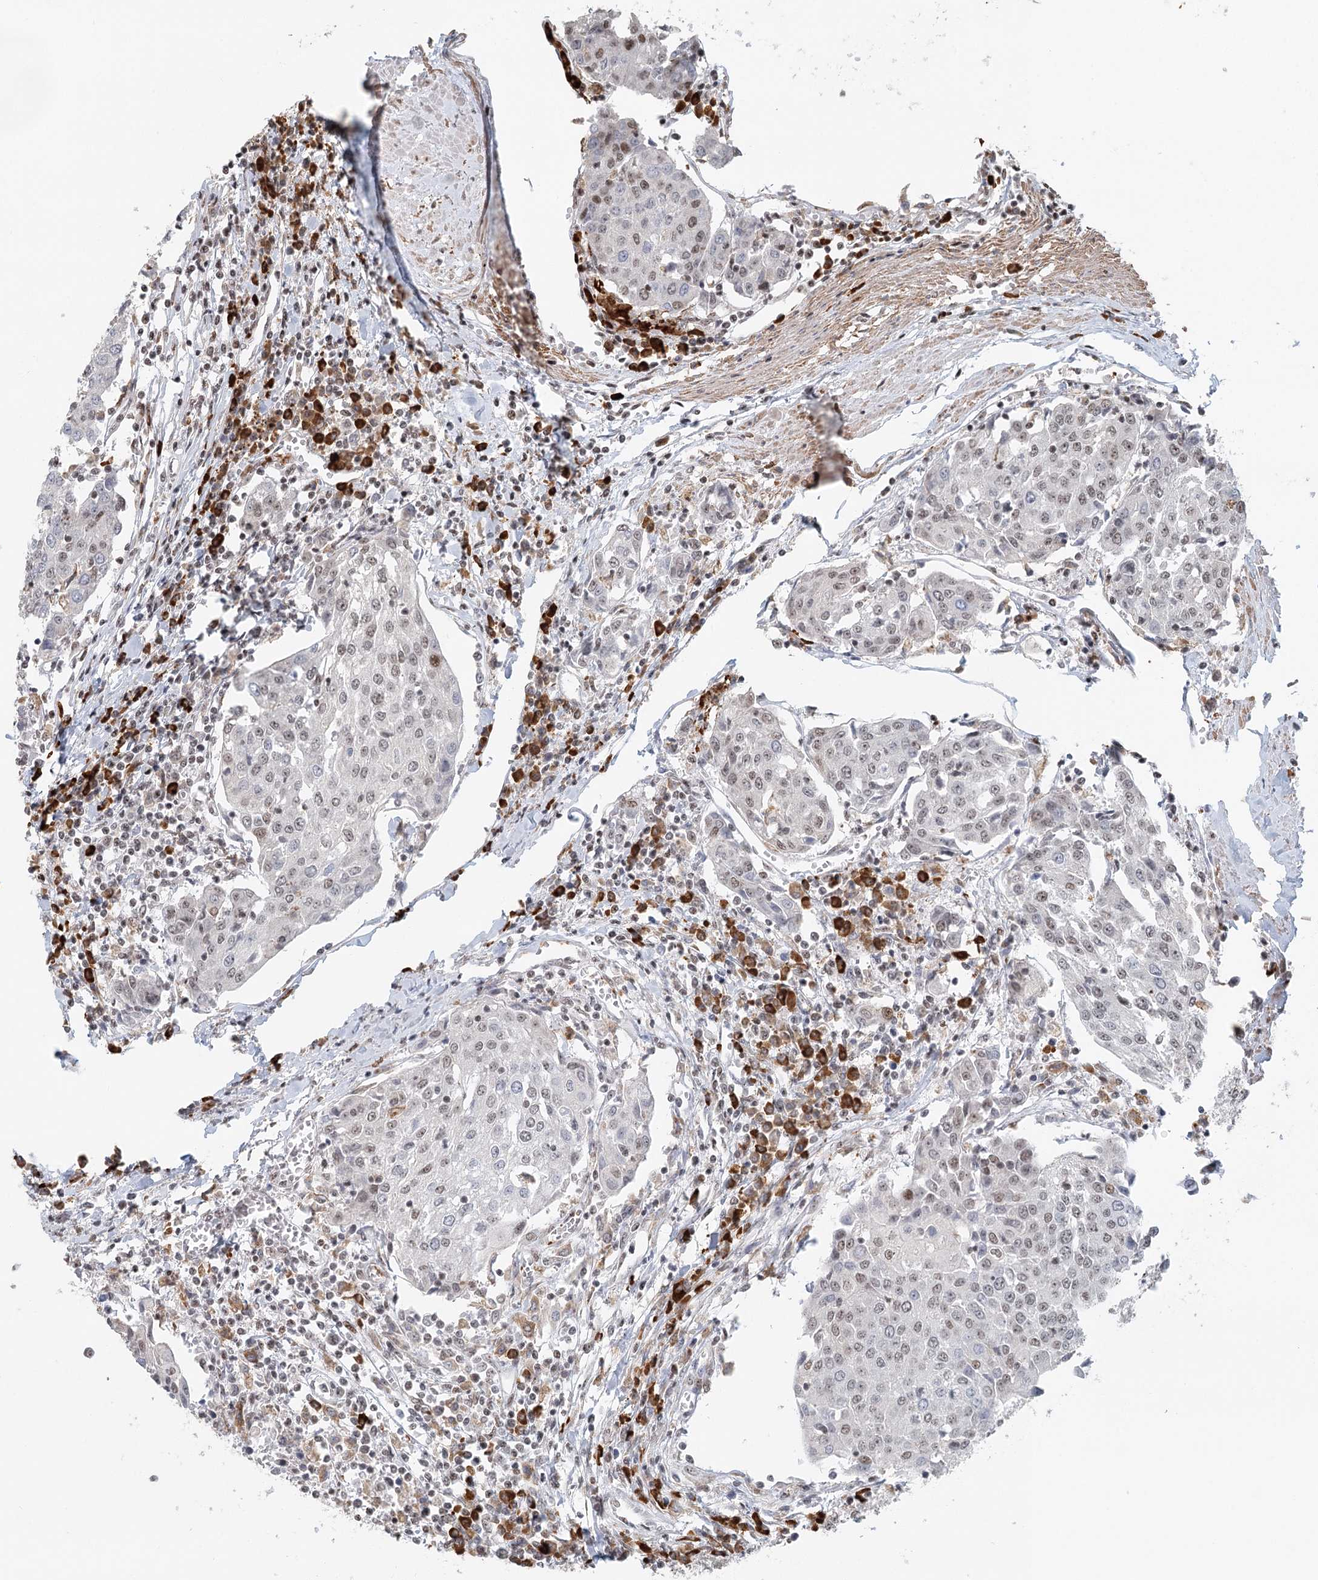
{"staining": {"intensity": "weak", "quantity": ">75%", "location": "nuclear"}, "tissue": "urothelial cancer", "cell_type": "Tumor cells", "image_type": "cancer", "snomed": [{"axis": "morphology", "description": "Urothelial carcinoma, High grade"}, {"axis": "topography", "description": "Urinary bladder"}], "caption": "A low amount of weak nuclear positivity is identified in approximately >75% of tumor cells in urothelial cancer tissue. The staining was performed using DAB (3,3'-diaminobenzidine) to visualize the protein expression in brown, while the nuclei were stained in blue with hematoxylin (Magnification: 20x).", "gene": "BNIP5", "patient": {"sex": "female", "age": 85}}